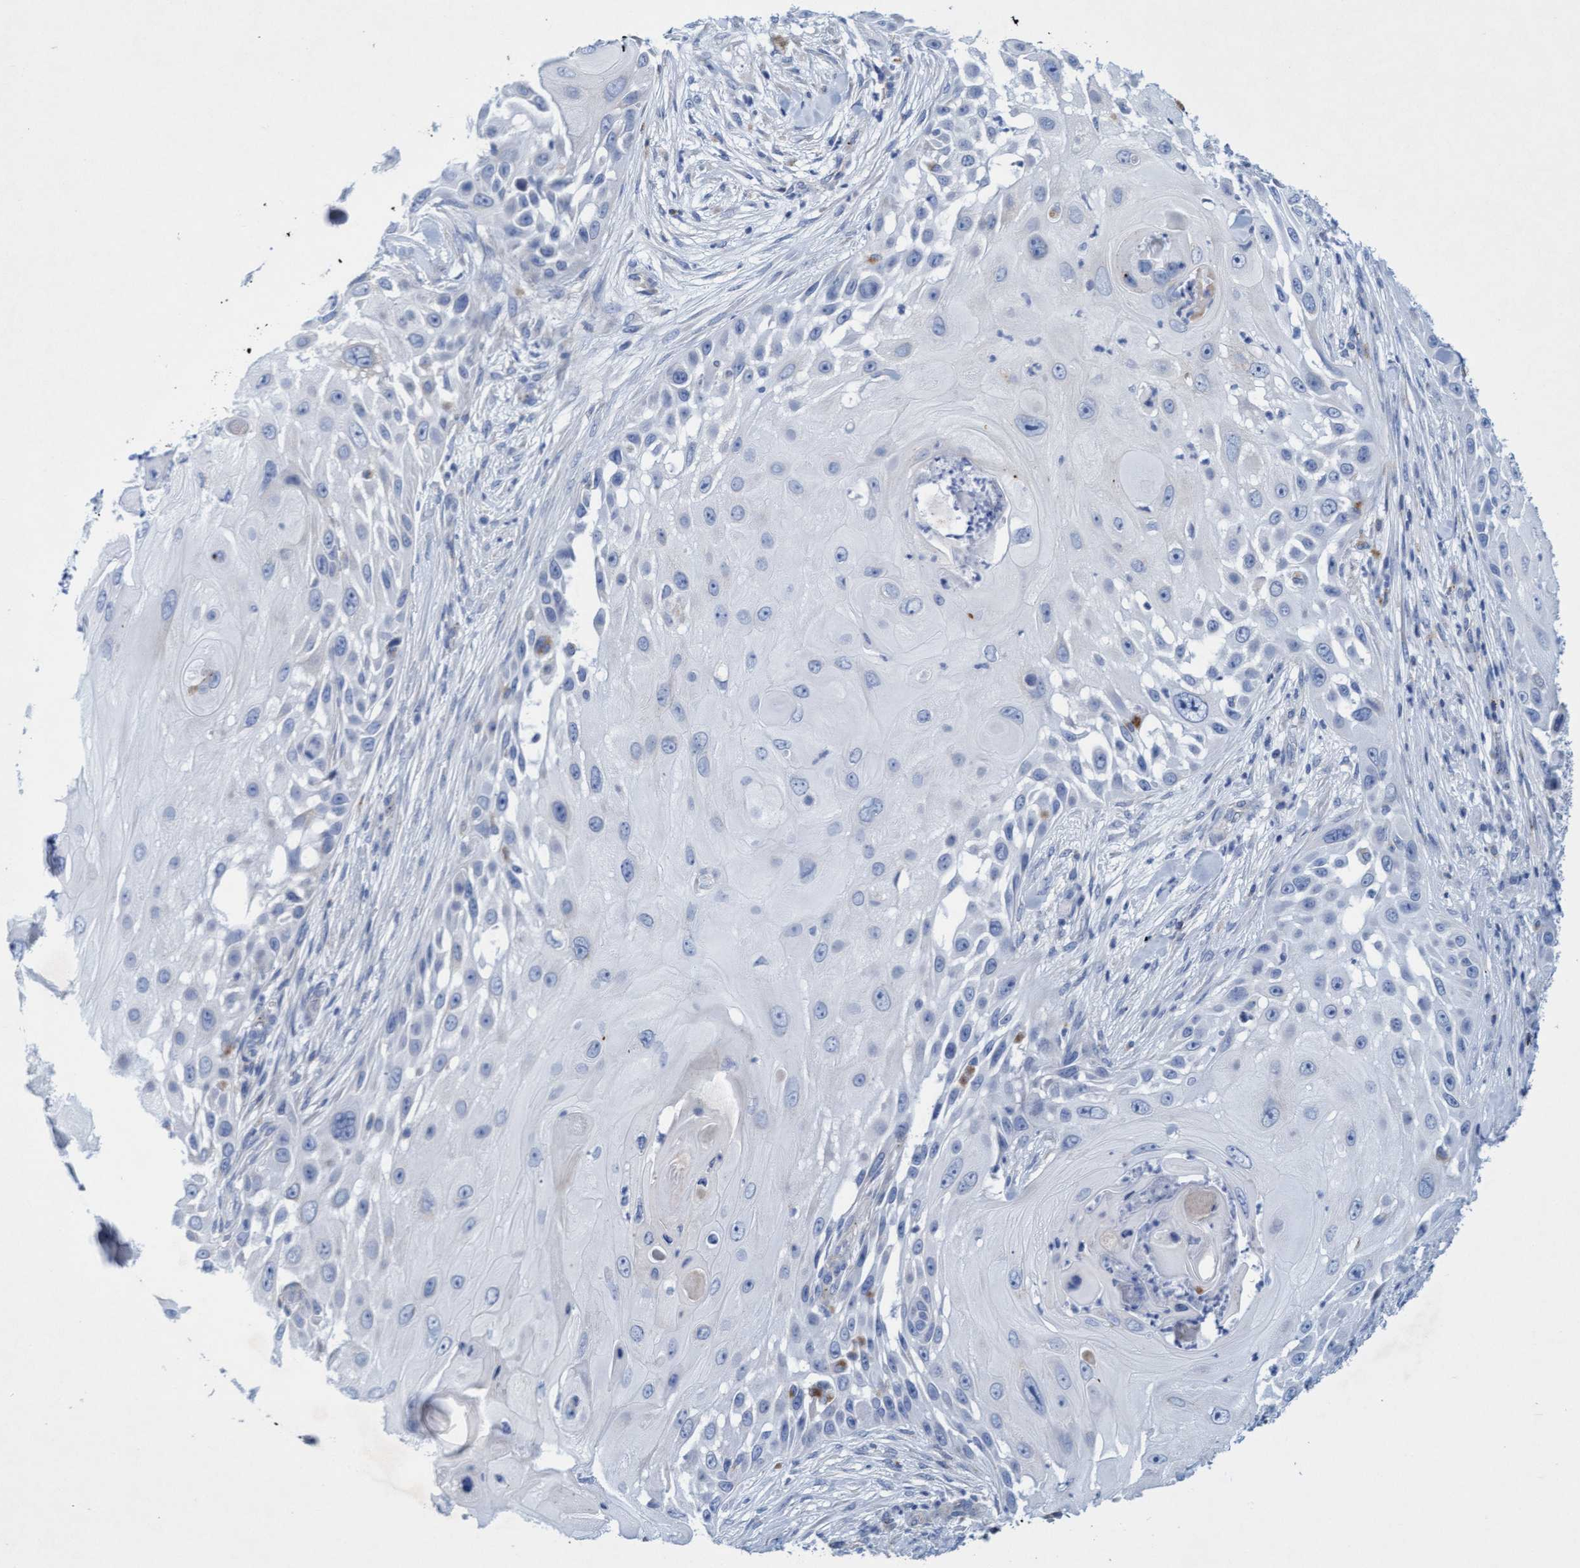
{"staining": {"intensity": "negative", "quantity": "none", "location": "none"}, "tissue": "skin cancer", "cell_type": "Tumor cells", "image_type": "cancer", "snomed": [{"axis": "morphology", "description": "Squamous cell carcinoma, NOS"}, {"axis": "topography", "description": "Skin"}], "caption": "The immunohistochemistry image has no significant expression in tumor cells of skin cancer (squamous cell carcinoma) tissue. The staining was performed using DAB to visualize the protein expression in brown, while the nuclei were stained in blue with hematoxylin (Magnification: 20x).", "gene": "SGSH", "patient": {"sex": "female", "age": 44}}